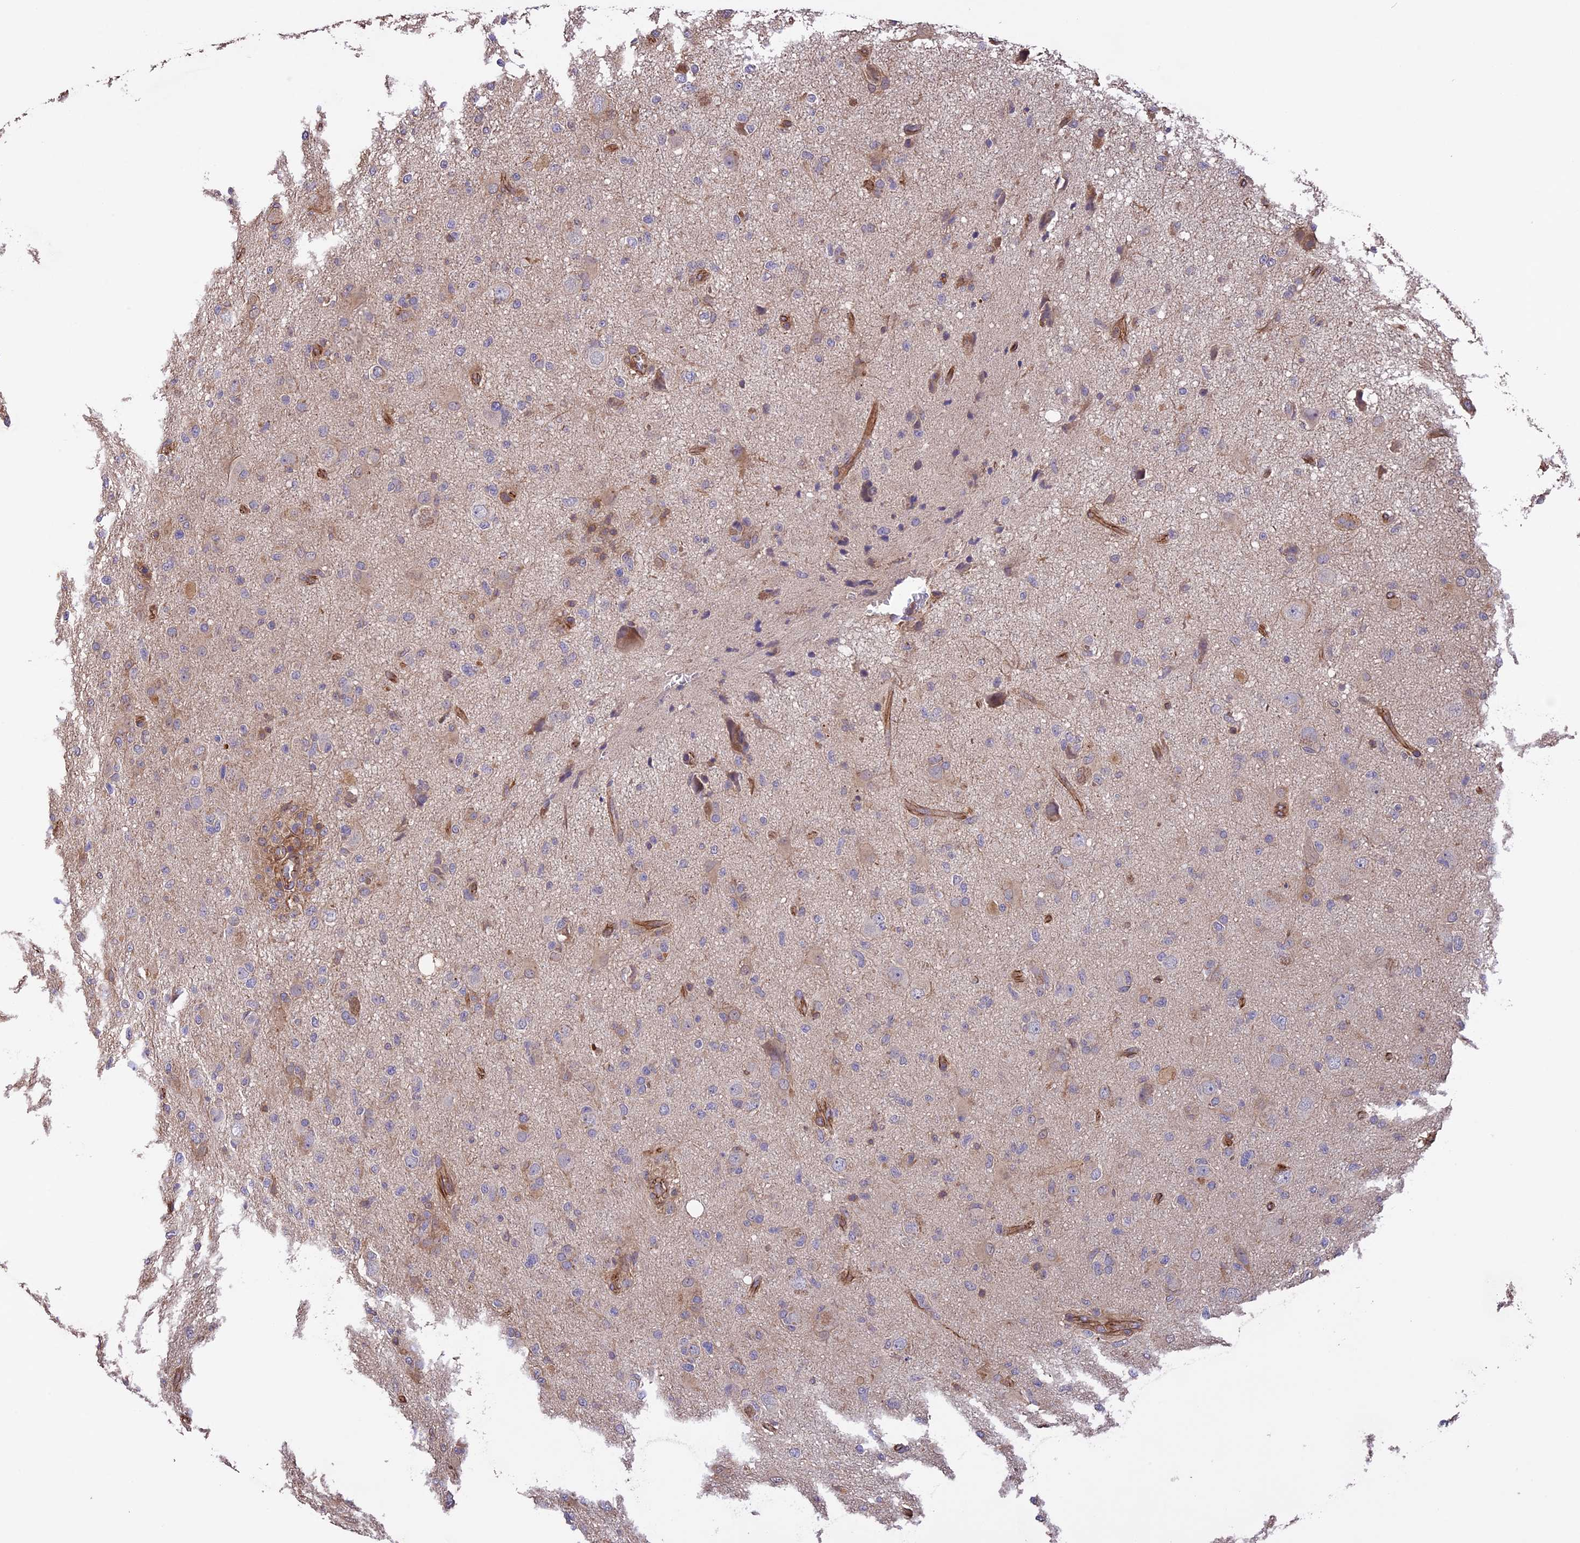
{"staining": {"intensity": "moderate", "quantity": "<25%", "location": "cytoplasmic/membranous"}, "tissue": "glioma", "cell_type": "Tumor cells", "image_type": "cancer", "snomed": [{"axis": "morphology", "description": "Glioma, malignant, High grade"}, {"axis": "topography", "description": "Brain"}], "caption": "Immunohistochemical staining of human glioma reveals low levels of moderate cytoplasmic/membranous staining in approximately <25% of tumor cells.", "gene": "GAS8", "patient": {"sex": "female", "age": 57}}